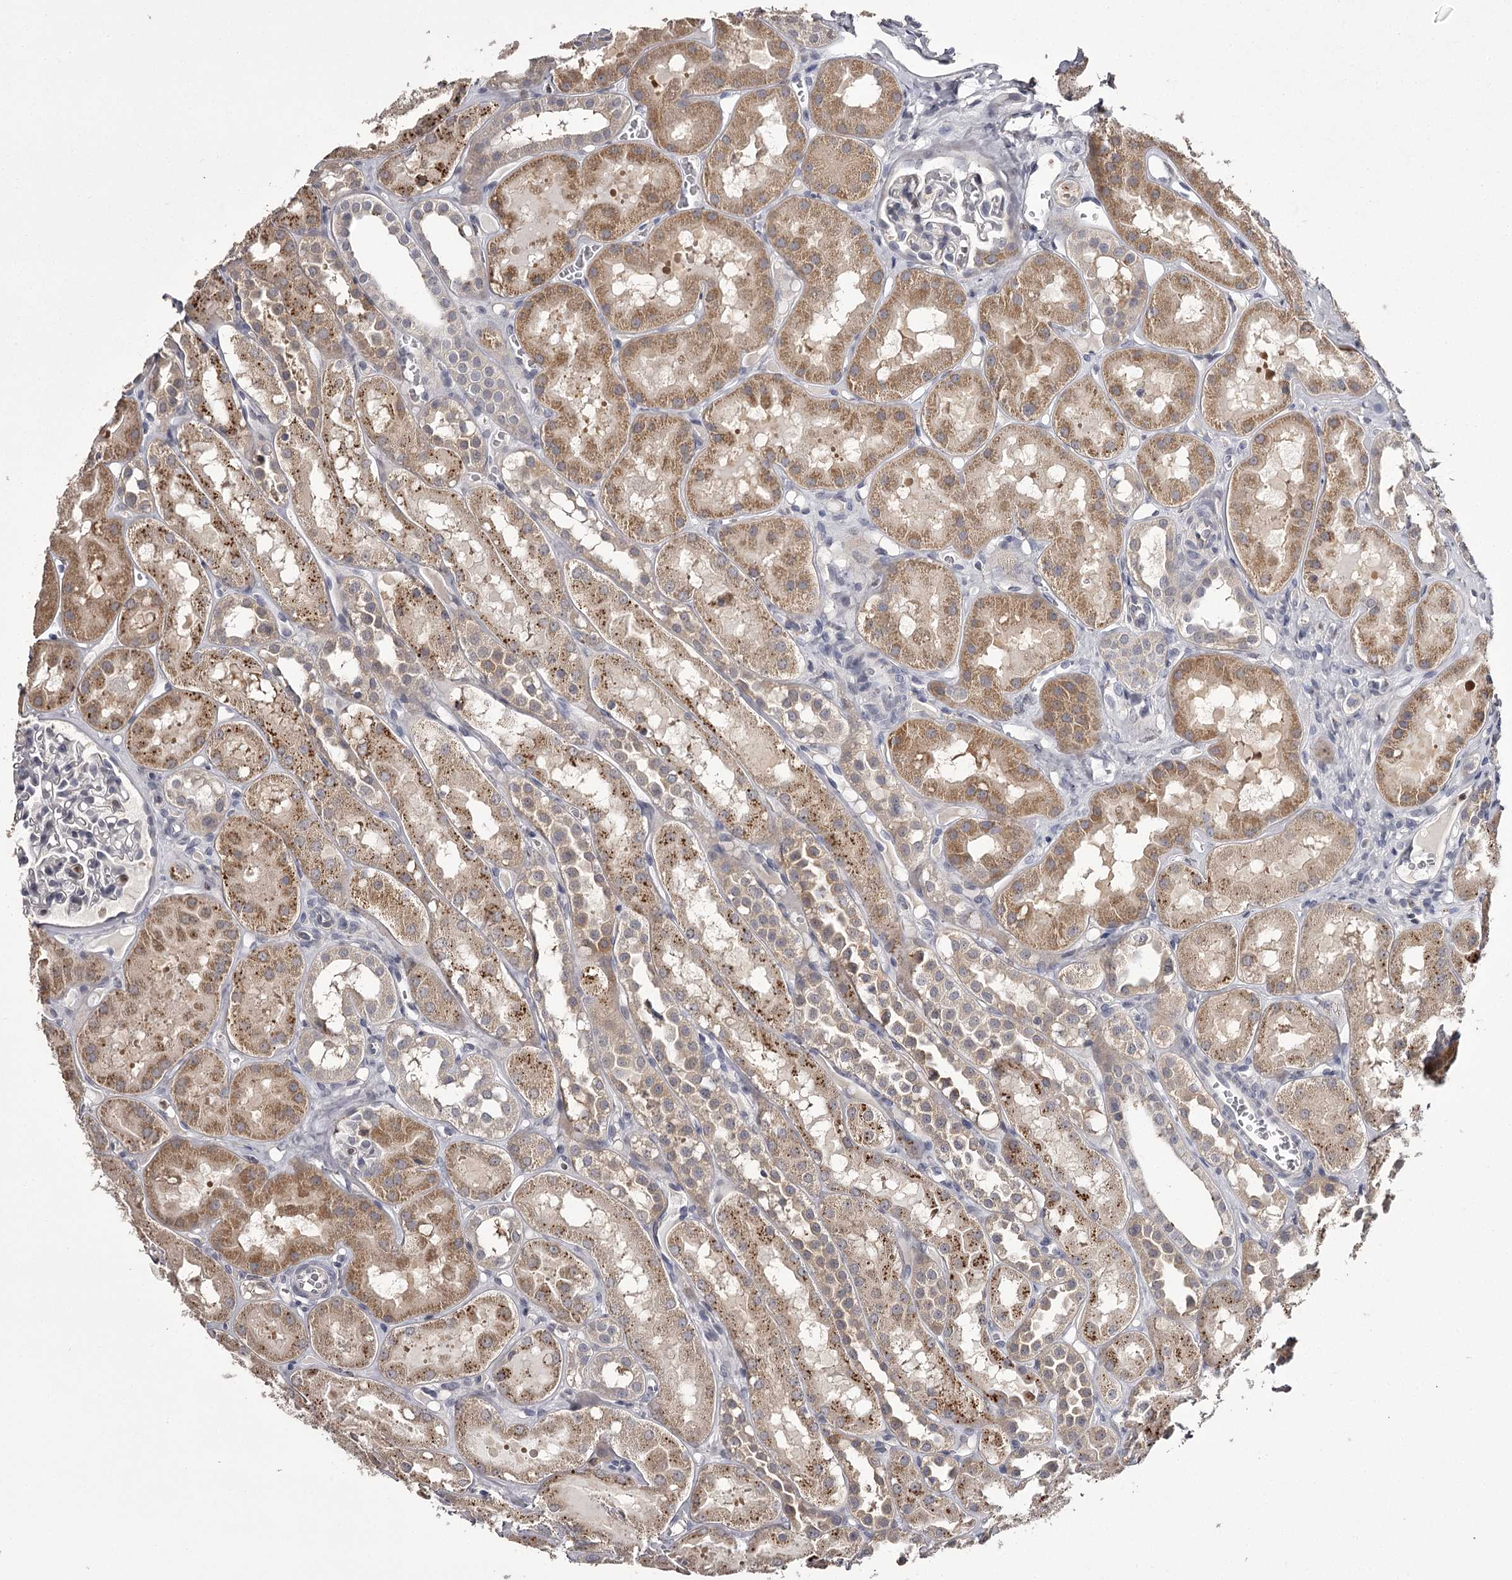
{"staining": {"intensity": "negative", "quantity": "none", "location": "none"}, "tissue": "kidney", "cell_type": "Cells in glomeruli", "image_type": "normal", "snomed": [{"axis": "morphology", "description": "Normal tissue, NOS"}, {"axis": "topography", "description": "Kidney"}], "caption": "This micrograph is of normal kidney stained with immunohistochemistry to label a protein in brown with the nuclei are counter-stained blue. There is no expression in cells in glomeruli. (DAB IHC visualized using brightfield microscopy, high magnification).", "gene": "SLC32A1", "patient": {"sex": "male", "age": 16}}